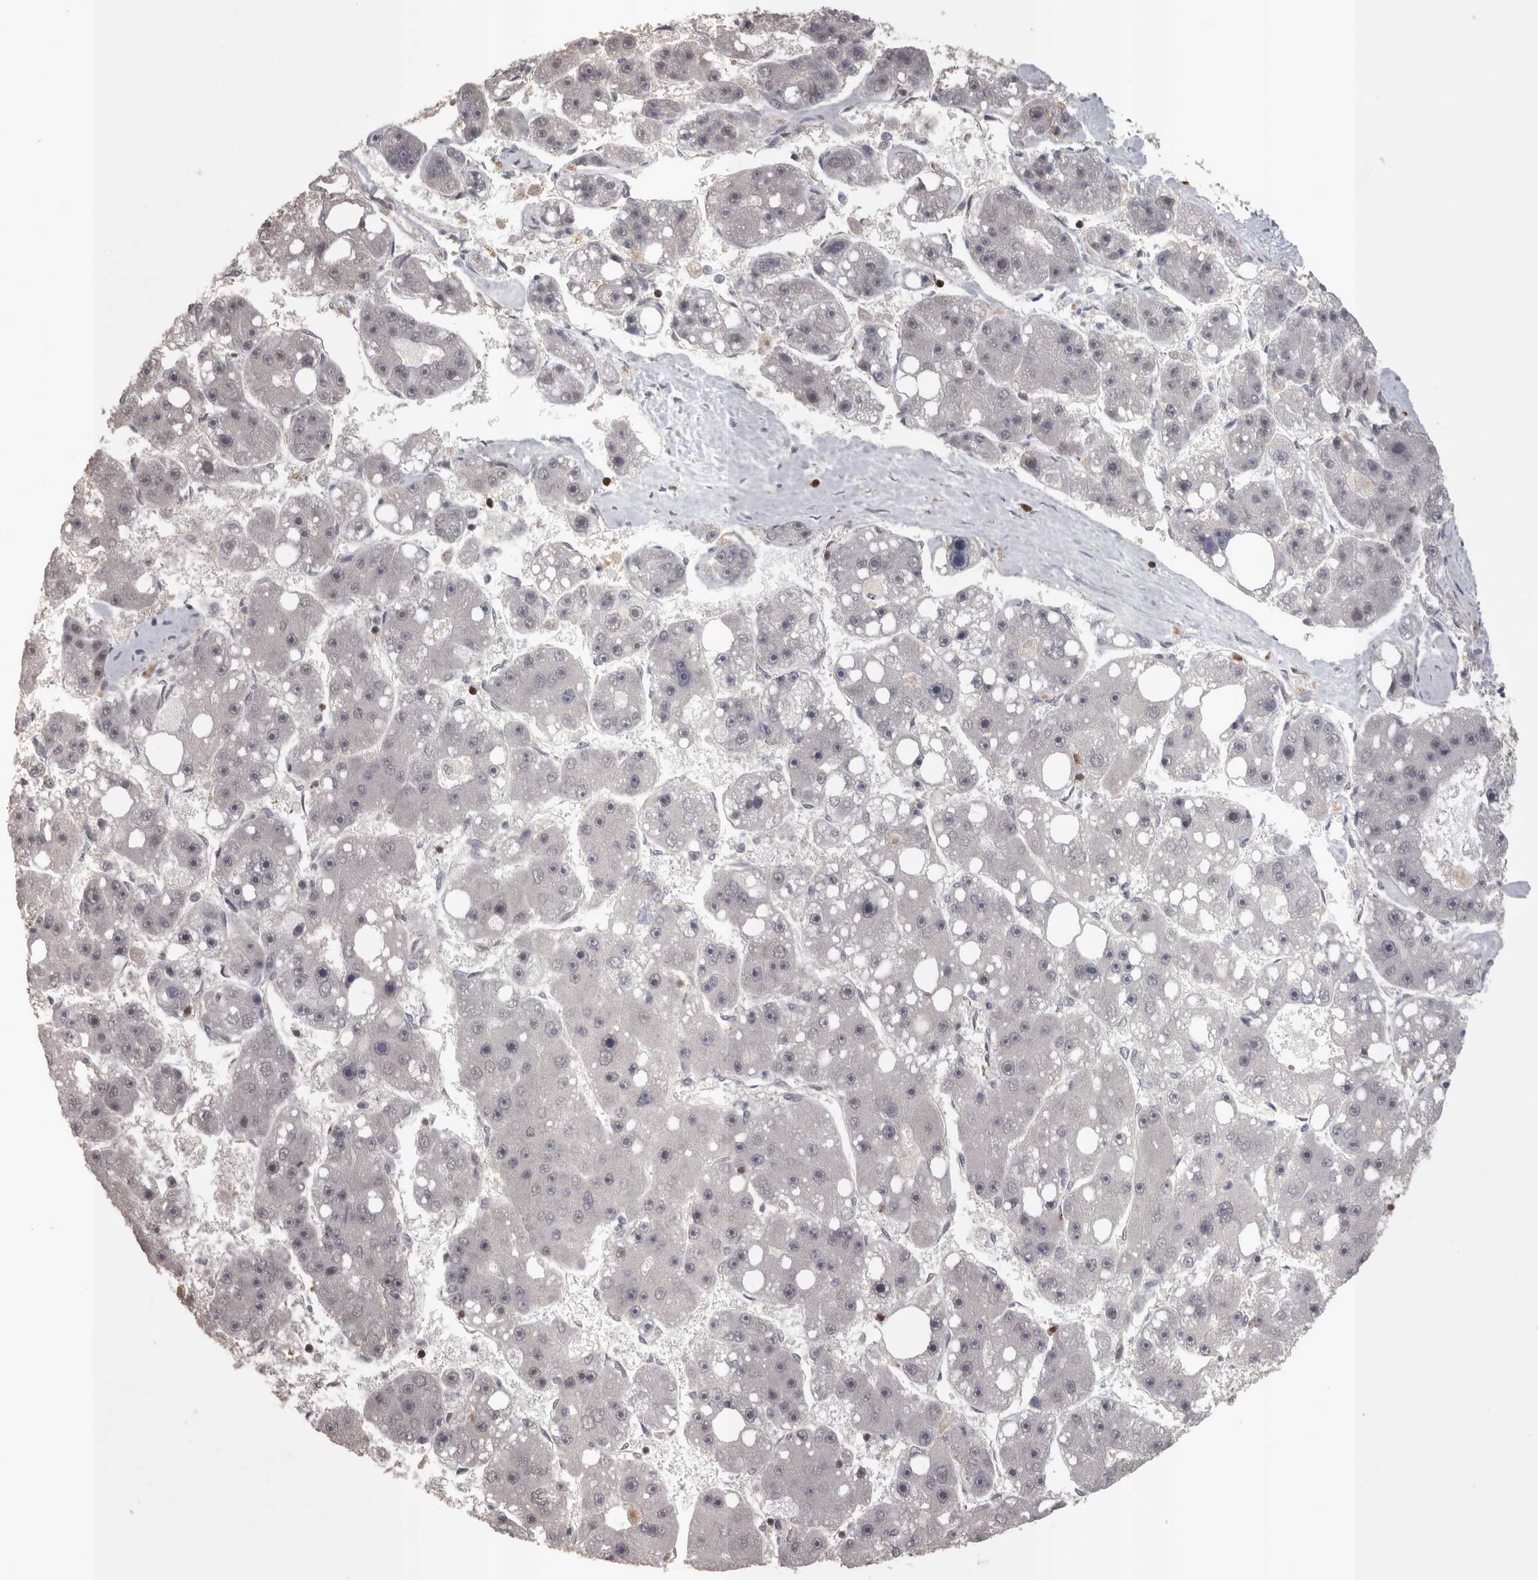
{"staining": {"intensity": "weak", "quantity": "<25%", "location": "nuclear"}, "tissue": "liver cancer", "cell_type": "Tumor cells", "image_type": "cancer", "snomed": [{"axis": "morphology", "description": "Carcinoma, Hepatocellular, NOS"}, {"axis": "topography", "description": "Liver"}], "caption": "Immunohistochemistry (IHC) of human liver hepatocellular carcinoma demonstrates no expression in tumor cells.", "gene": "SKAP1", "patient": {"sex": "female", "age": 61}}